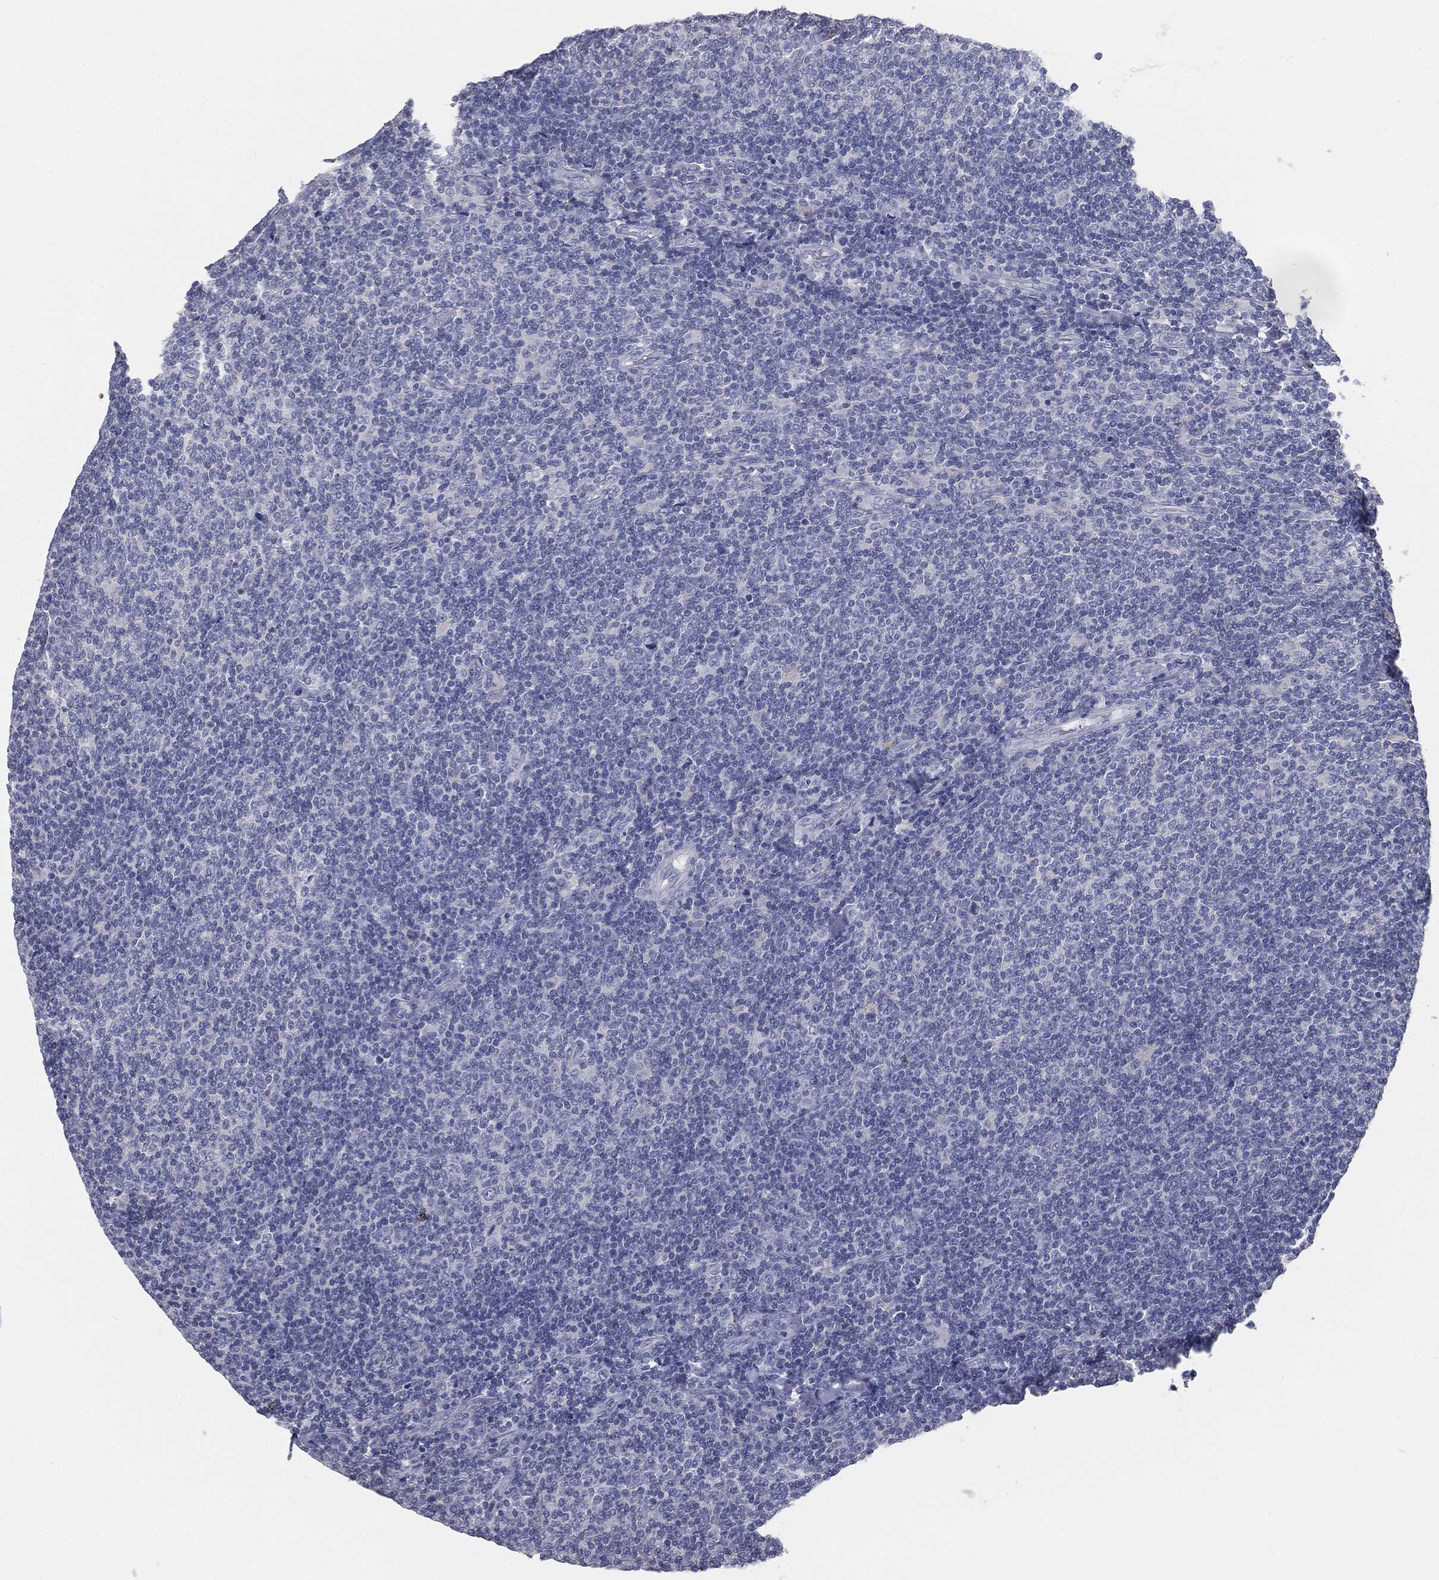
{"staining": {"intensity": "negative", "quantity": "none", "location": "none"}, "tissue": "lymphoma", "cell_type": "Tumor cells", "image_type": "cancer", "snomed": [{"axis": "morphology", "description": "Malignant lymphoma, non-Hodgkin's type, Low grade"}, {"axis": "topography", "description": "Lymph node"}], "caption": "Image shows no protein positivity in tumor cells of lymphoma tissue.", "gene": "CAV3", "patient": {"sex": "male", "age": 52}}